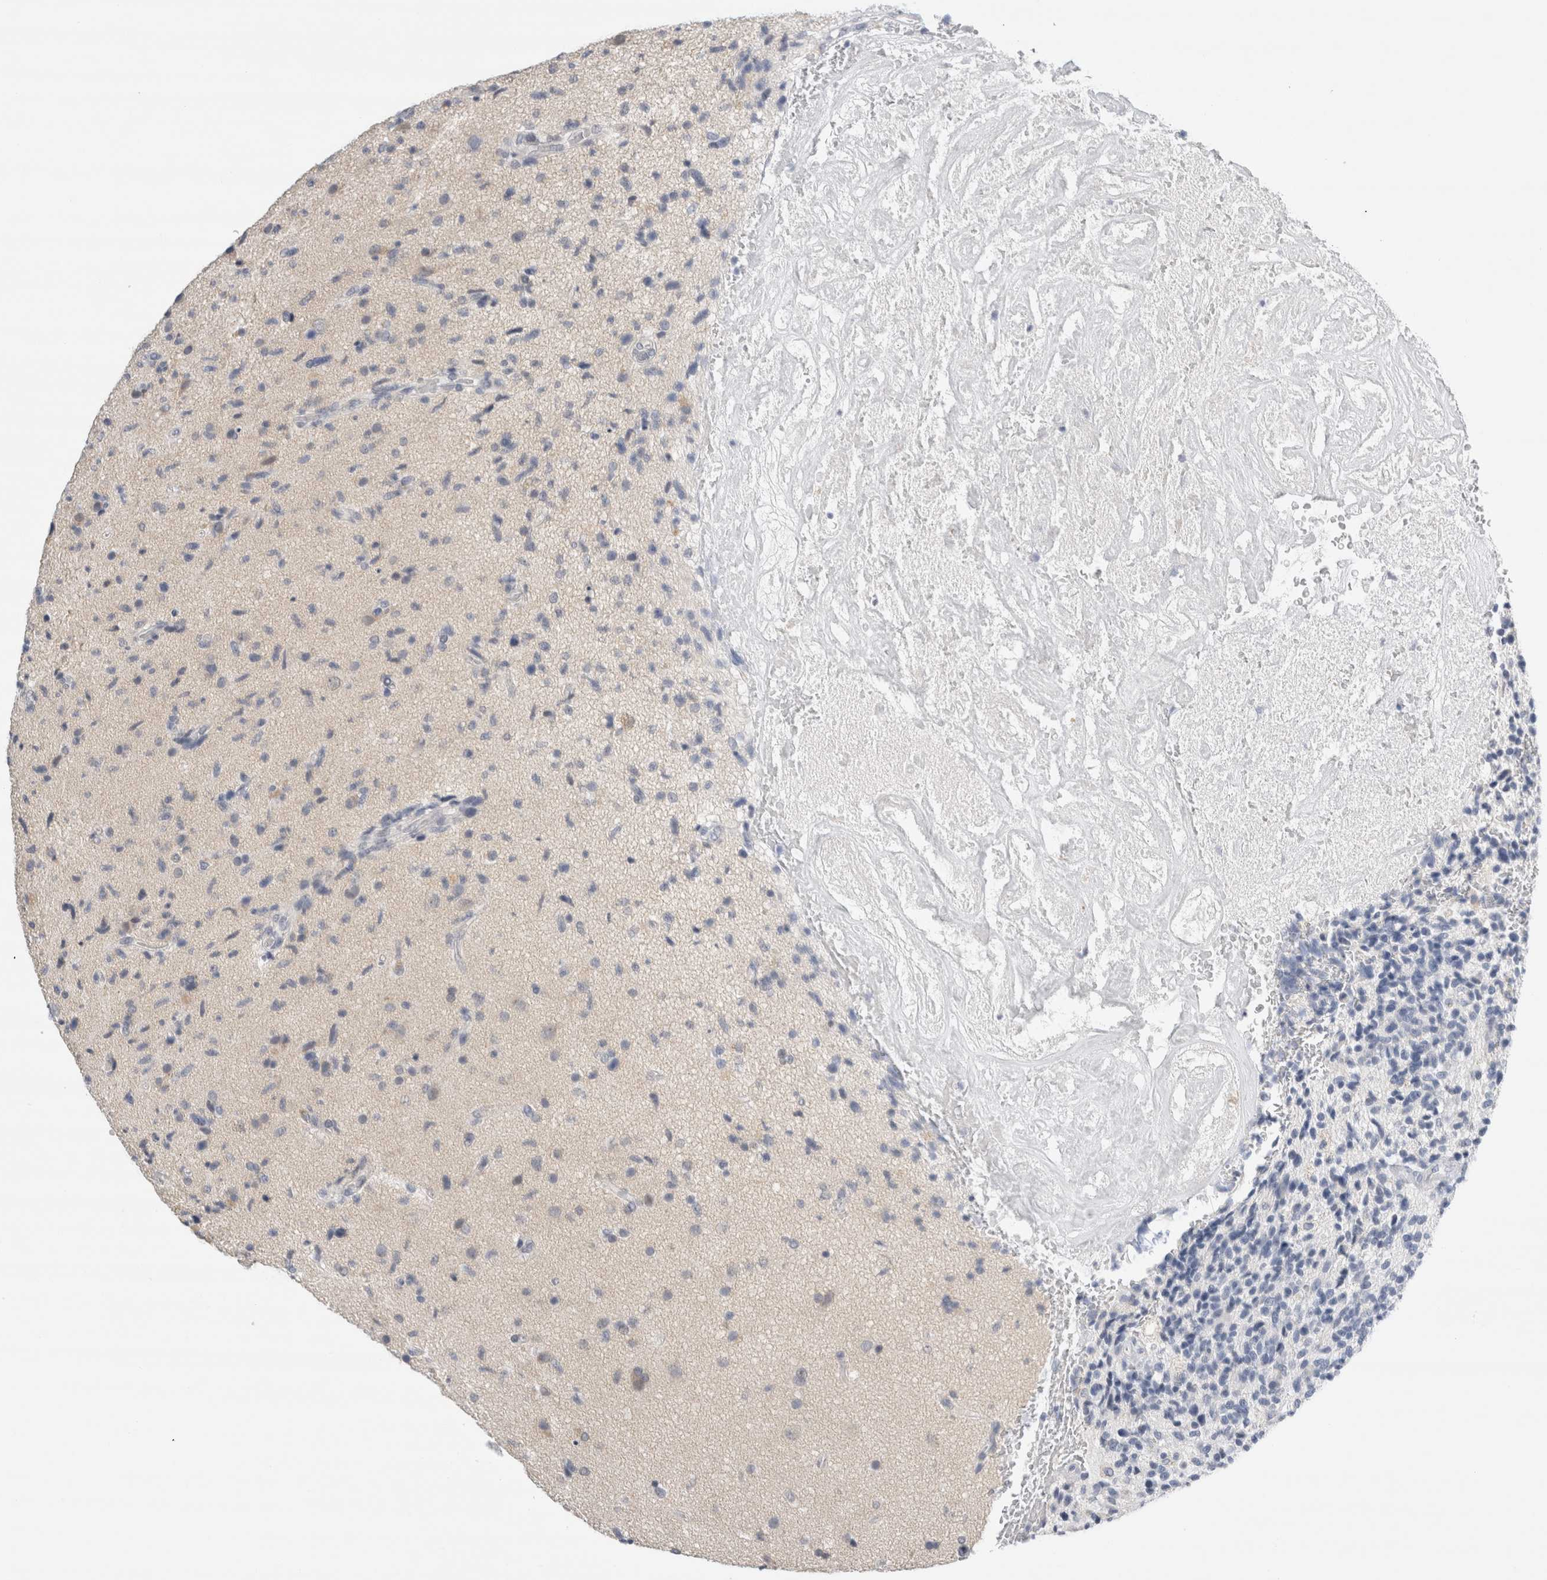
{"staining": {"intensity": "weak", "quantity": "<25%", "location": "cytoplasmic/membranous"}, "tissue": "glioma", "cell_type": "Tumor cells", "image_type": "cancer", "snomed": [{"axis": "morphology", "description": "Glioma, malignant, High grade"}, {"axis": "topography", "description": "Brain"}], "caption": "Immunohistochemical staining of glioma demonstrates no significant expression in tumor cells.", "gene": "SLC22A12", "patient": {"sex": "male", "age": 72}}